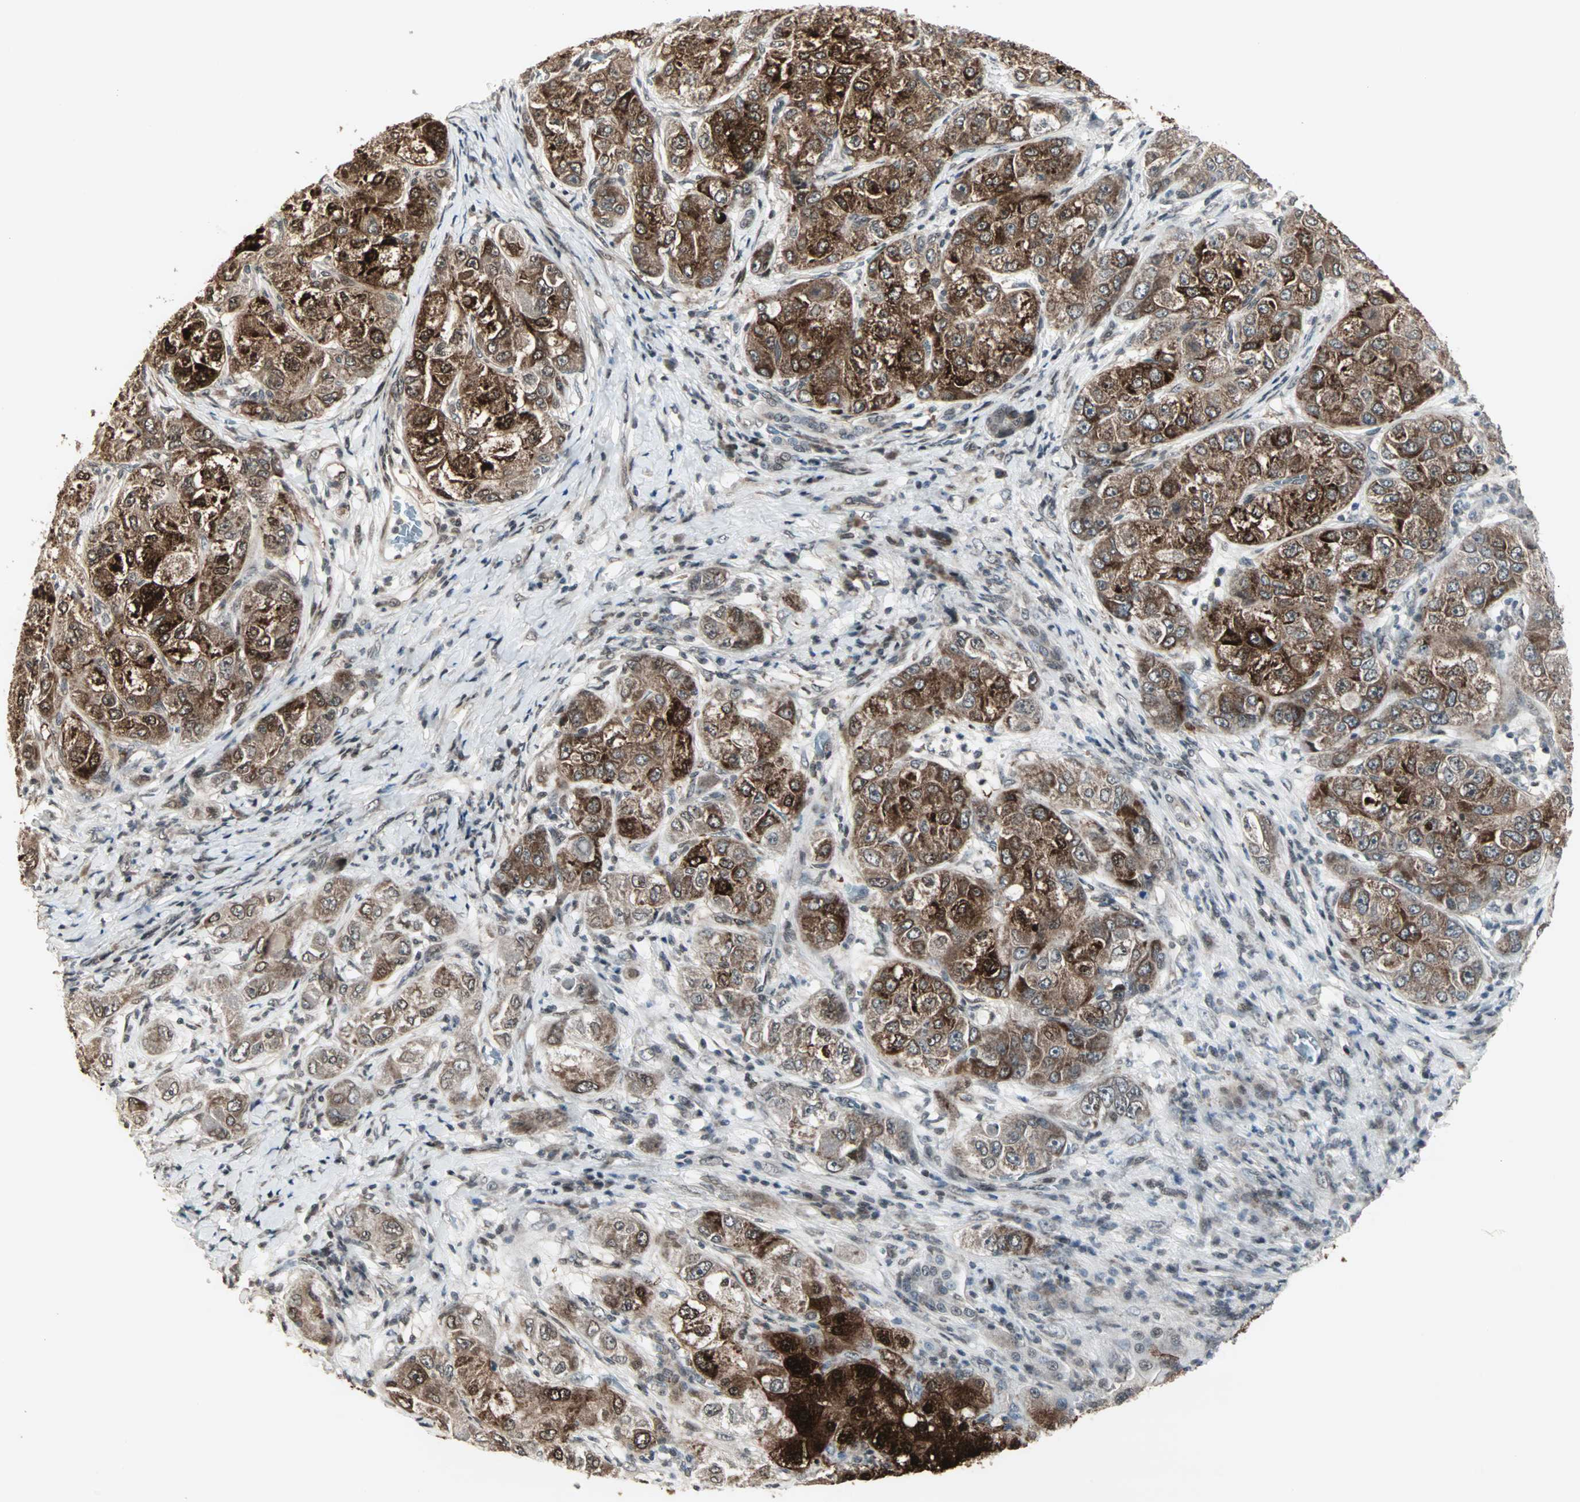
{"staining": {"intensity": "strong", "quantity": ">75%", "location": "cytoplasmic/membranous,nuclear"}, "tissue": "liver cancer", "cell_type": "Tumor cells", "image_type": "cancer", "snomed": [{"axis": "morphology", "description": "Carcinoma, Hepatocellular, NOS"}, {"axis": "topography", "description": "Liver"}], "caption": "Strong cytoplasmic/membranous and nuclear positivity is identified in approximately >75% of tumor cells in liver hepatocellular carcinoma.", "gene": "CBLC", "patient": {"sex": "male", "age": 80}}